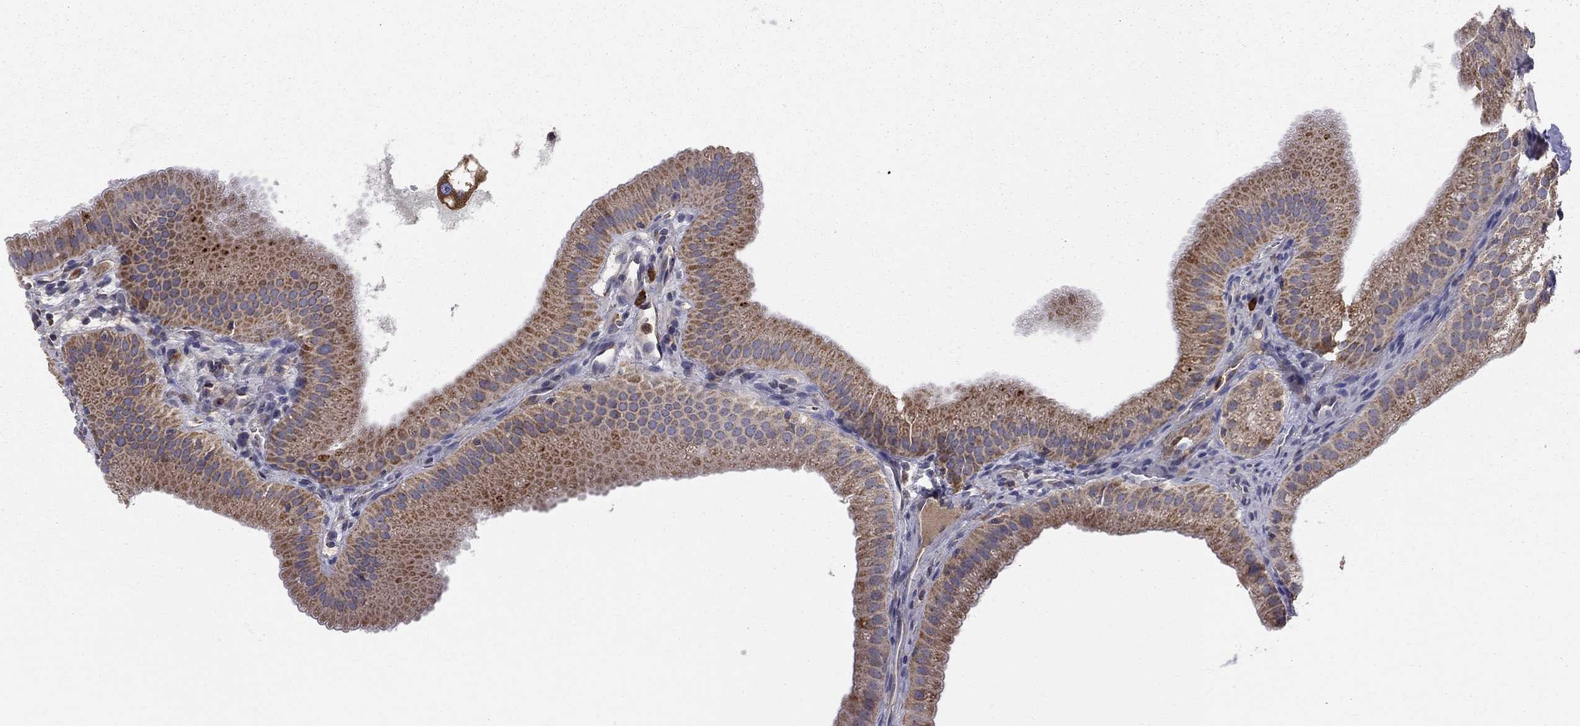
{"staining": {"intensity": "strong", "quantity": ">75%", "location": "cytoplasmic/membranous"}, "tissue": "gallbladder", "cell_type": "Glandular cells", "image_type": "normal", "snomed": [{"axis": "morphology", "description": "Normal tissue, NOS"}, {"axis": "topography", "description": "Gallbladder"}], "caption": "Brown immunohistochemical staining in normal gallbladder exhibits strong cytoplasmic/membranous staining in approximately >75% of glandular cells.", "gene": "PRDX4", "patient": {"sex": "male", "age": 67}}